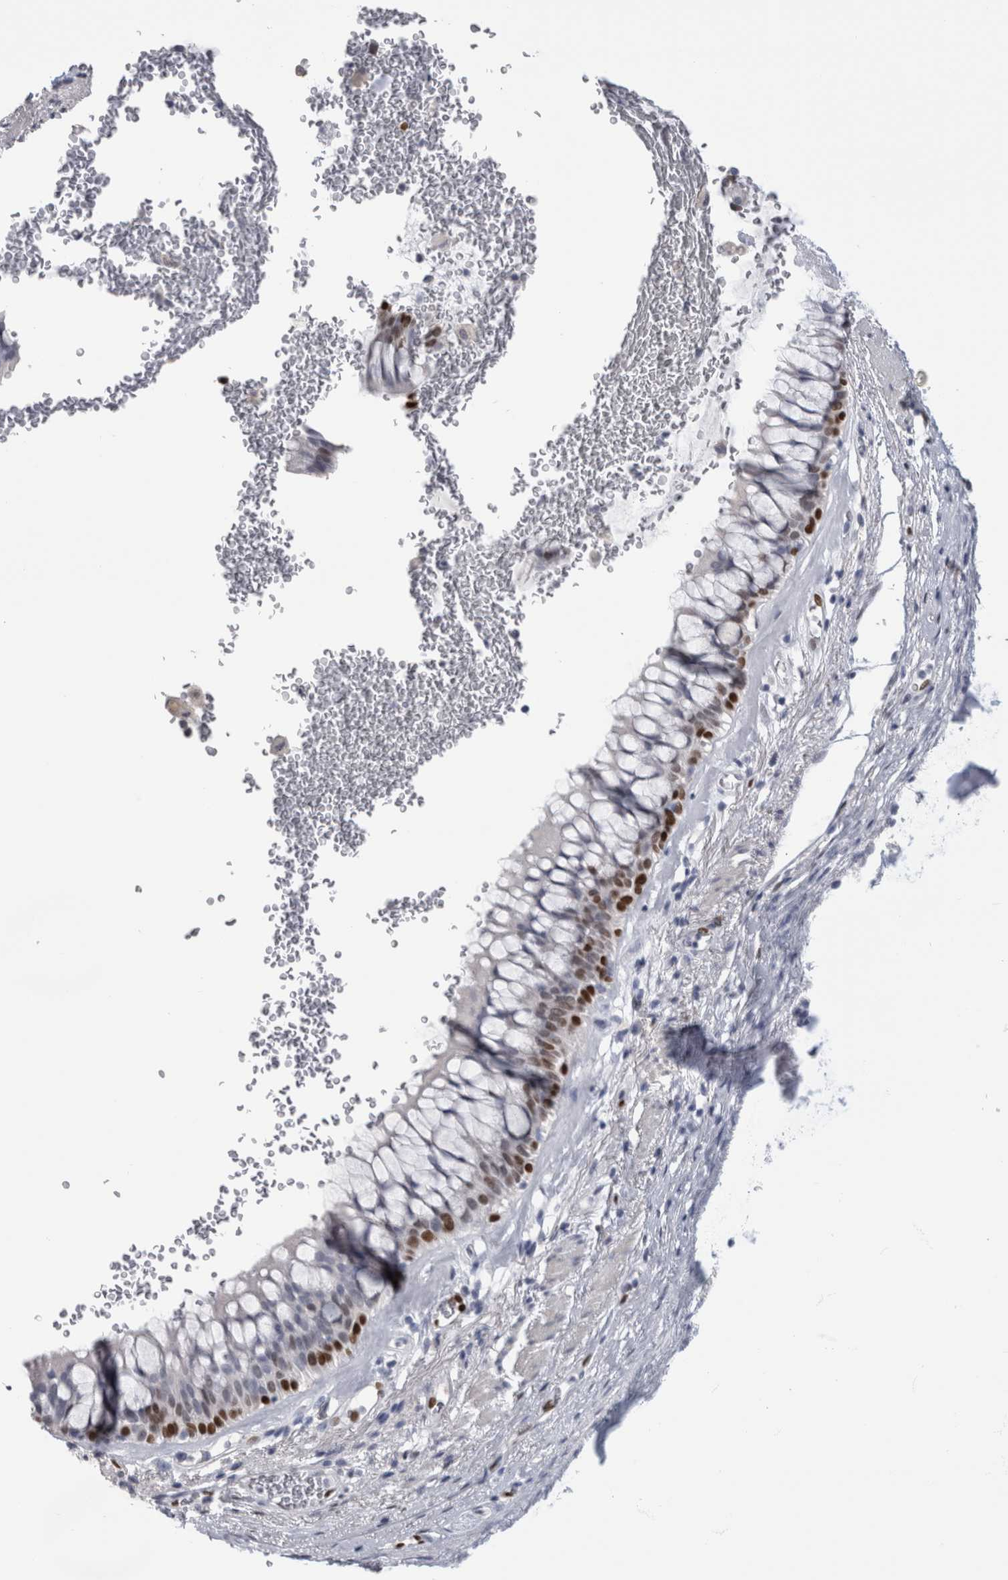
{"staining": {"intensity": "strong", "quantity": "25%-75%", "location": "nuclear"}, "tissue": "bronchus", "cell_type": "Respiratory epithelial cells", "image_type": "normal", "snomed": [{"axis": "morphology", "description": "Normal tissue, NOS"}, {"axis": "topography", "description": "Cartilage tissue"}, {"axis": "topography", "description": "Bronchus"}], "caption": "Unremarkable bronchus shows strong nuclear staining in approximately 25%-75% of respiratory epithelial cells.", "gene": "IL33", "patient": {"sex": "female", "age": 53}}